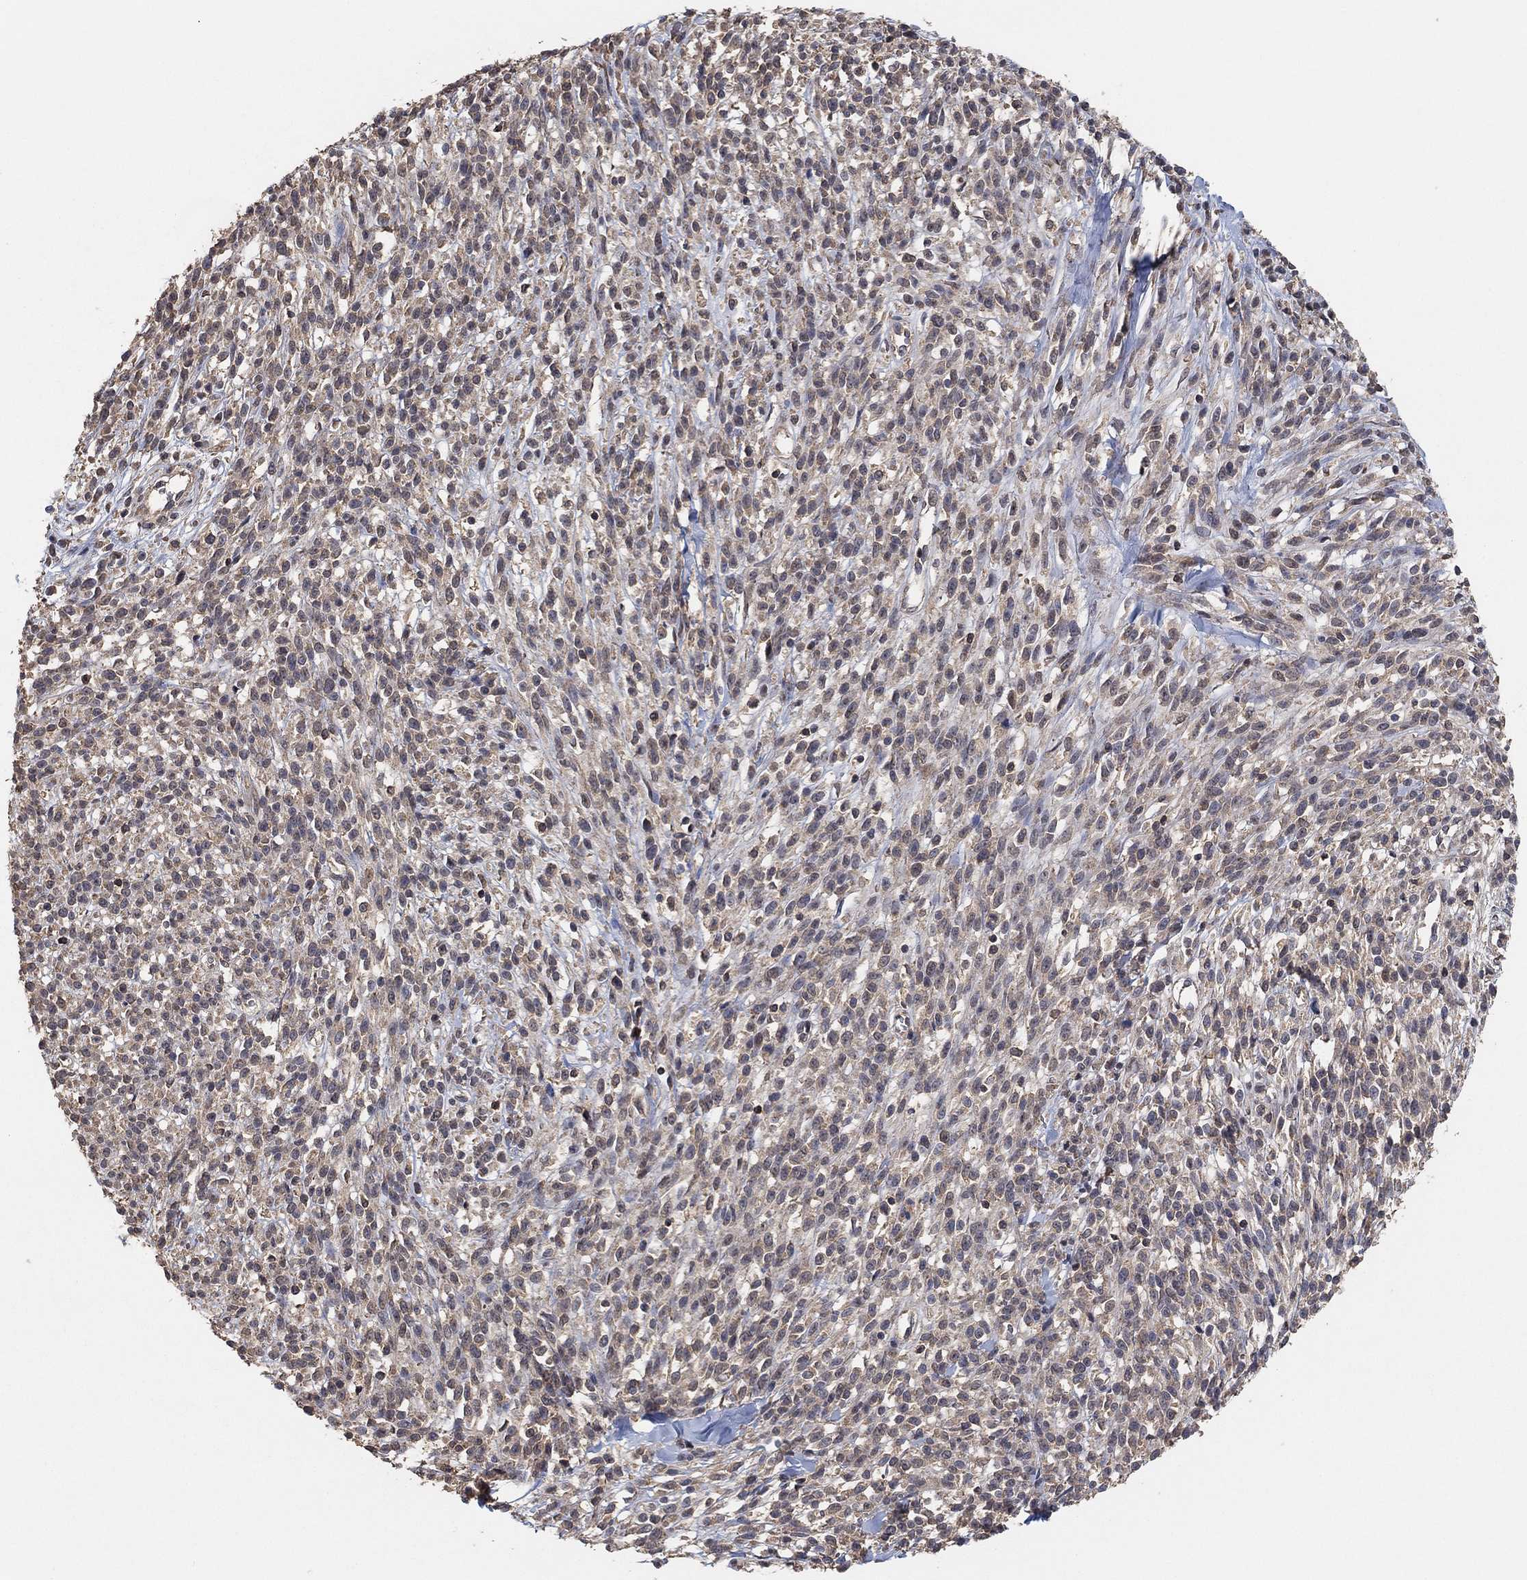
{"staining": {"intensity": "negative", "quantity": "none", "location": "none"}, "tissue": "melanoma", "cell_type": "Tumor cells", "image_type": "cancer", "snomed": [{"axis": "morphology", "description": "Malignant melanoma, NOS"}, {"axis": "topography", "description": "Skin"}, {"axis": "topography", "description": "Skin of trunk"}], "caption": "Tumor cells are negative for protein expression in human melanoma. (Immunohistochemistry (ihc), brightfield microscopy, high magnification).", "gene": "CCDC43", "patient": {"sex": "male", "age": 74}}